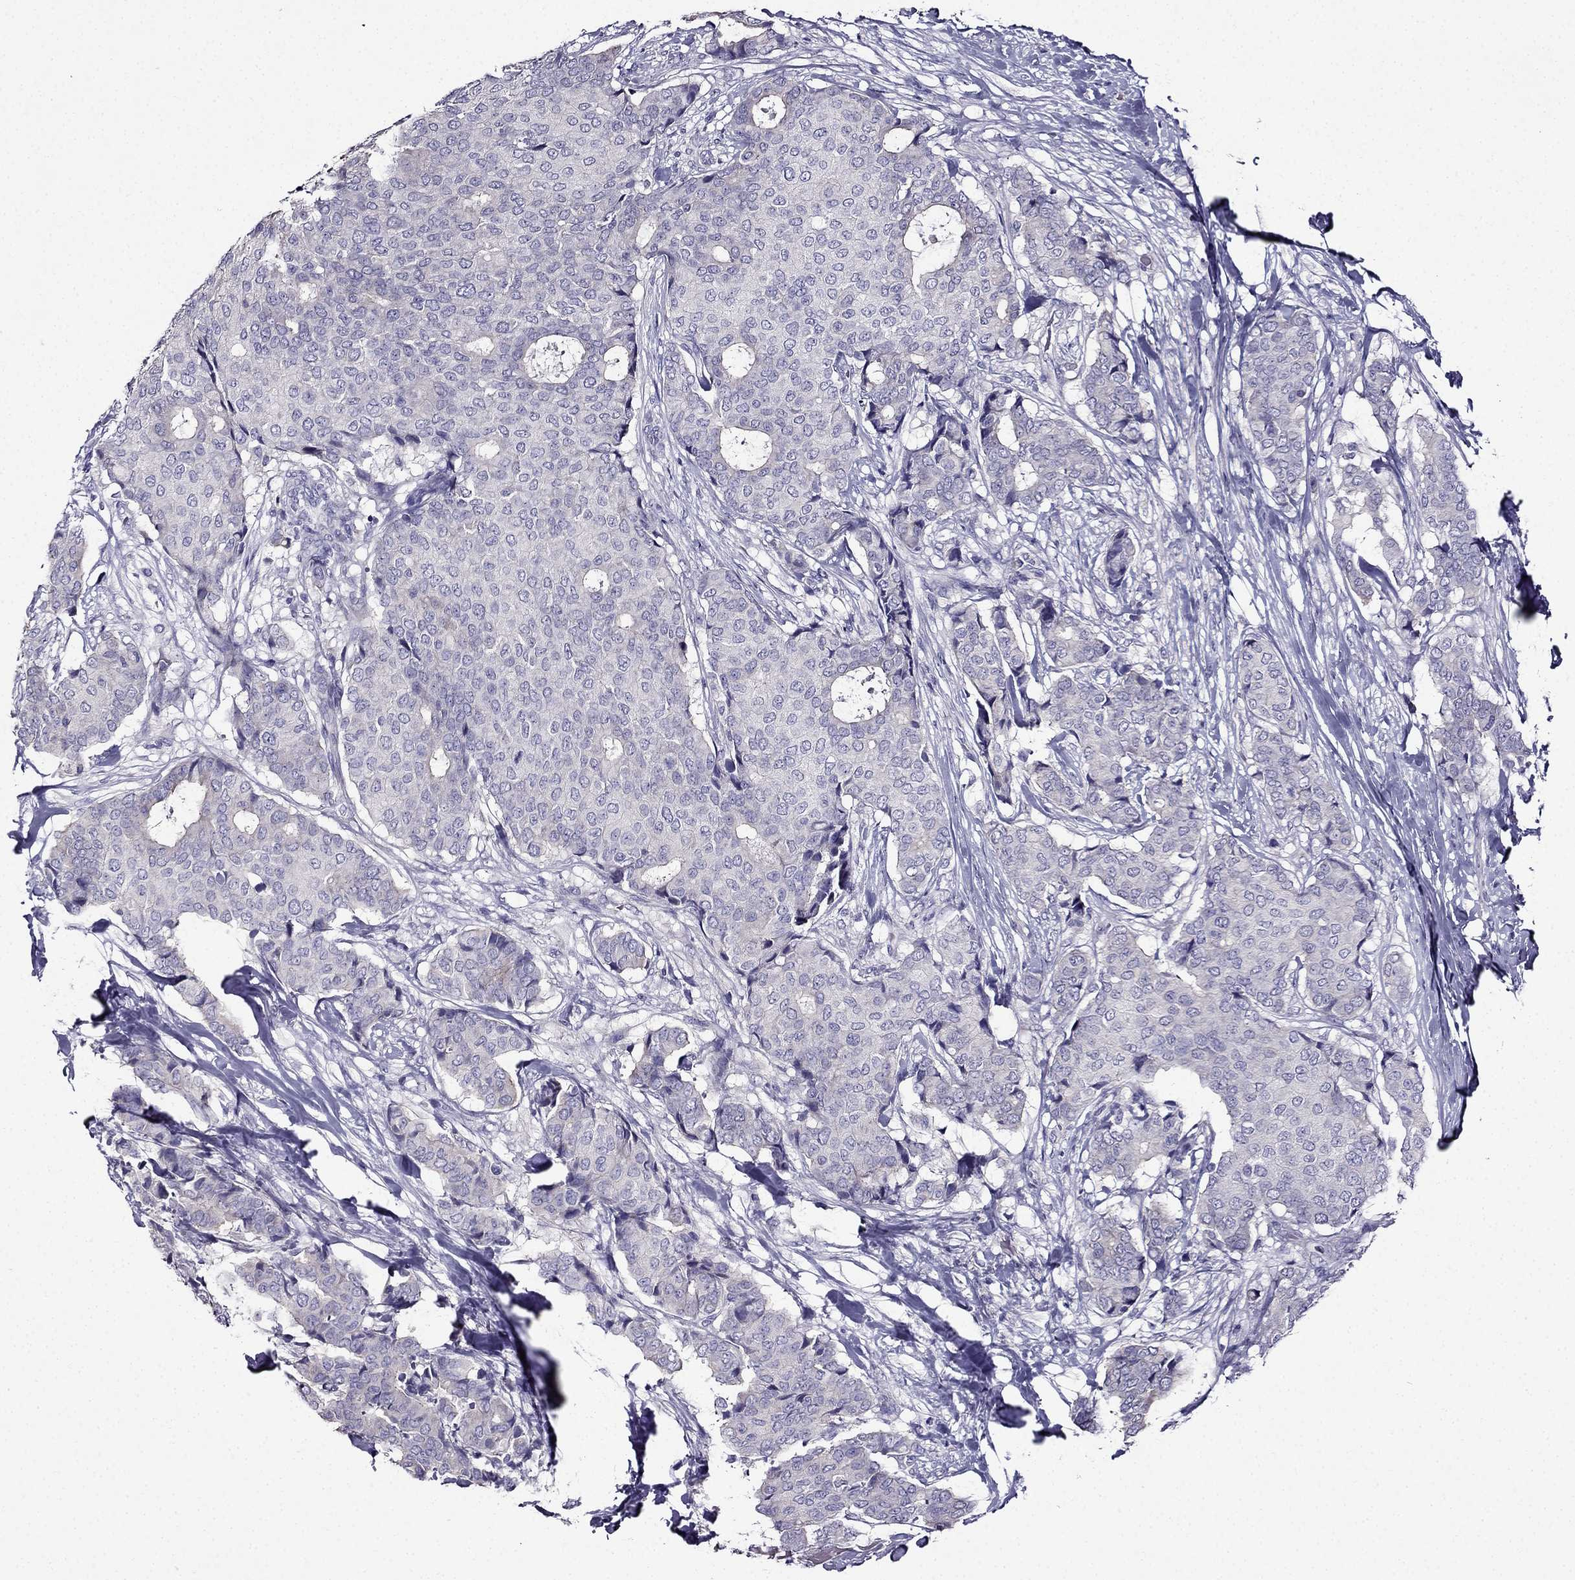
{"staining": {"intensity": "negative", "quantity": "none", "location": "none"}, "tissue": "breast cancer", "cell_type": "Tumor cells", "image_type": "cancer", "snomed": [{"axis": "morphology", "description": "Duct carcinoma"}, {"axis": "topography", "description": "Breast"}], "caption": "Breast cancer (infiltrating ductal carcinoma) stained for a protein using immunohistochemistry (IHC) displays no expression tumor cells.", "gene": "TMEM266", "patient": {"sex": "female", "age": 75}}